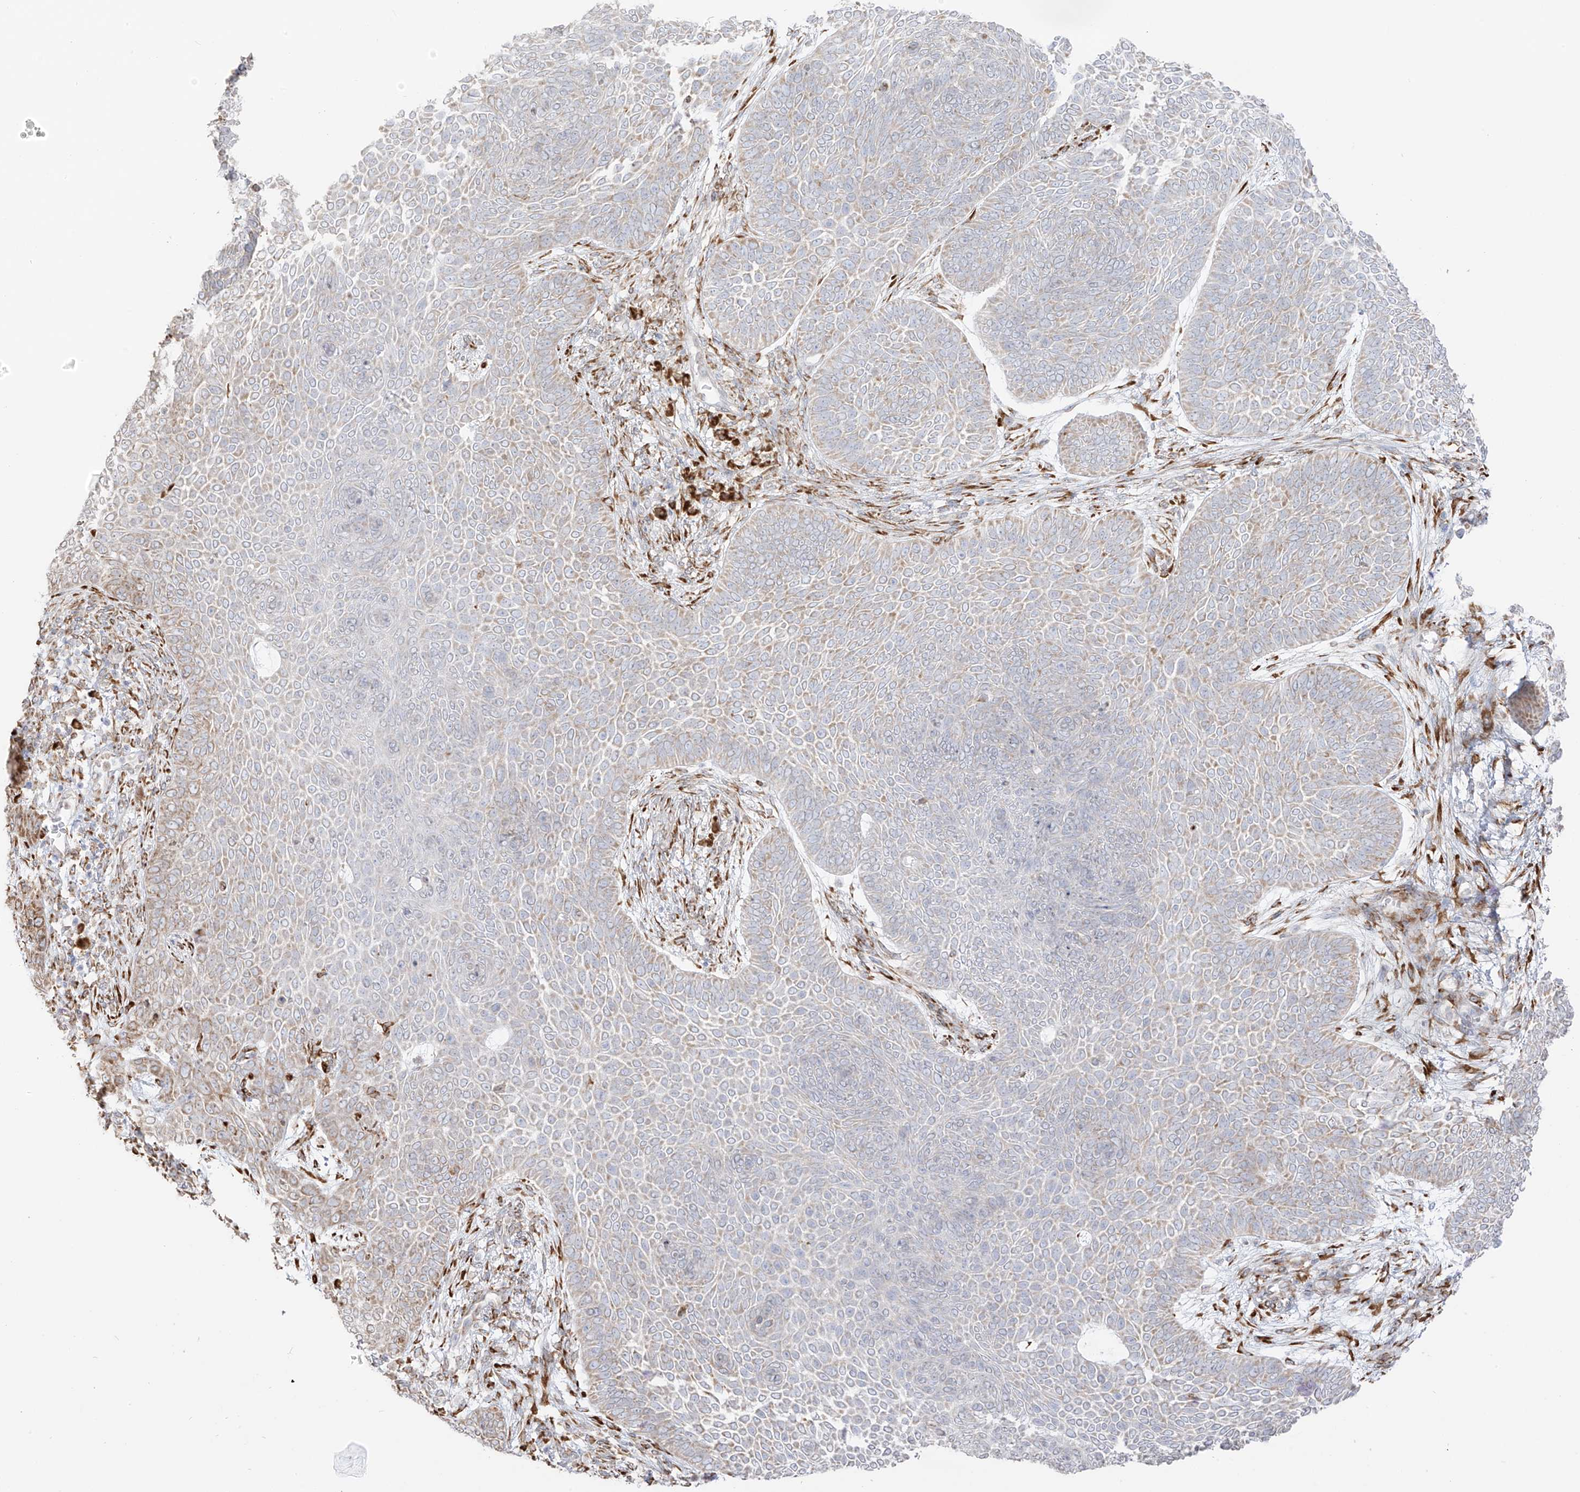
{"staining": {"intensity": "weak", "quantity": "<25%", "location": "cytoplasmic/membranous"}, "tissue": "skin cancer", "cell_type": "Tumor cells", "image_type": "cancer", "snomed": [{"axis": "morphology", "description": "Basal cell carcinoma"}, {"axis": "topography", "description": "Skin"}], "caption": "Skin basal cell carcinoma was stained to show a protein in brown. There is no significant expression in tumor cells.", "gene": "LRRC59", "patient": {"sex": "male", "age": 85}}